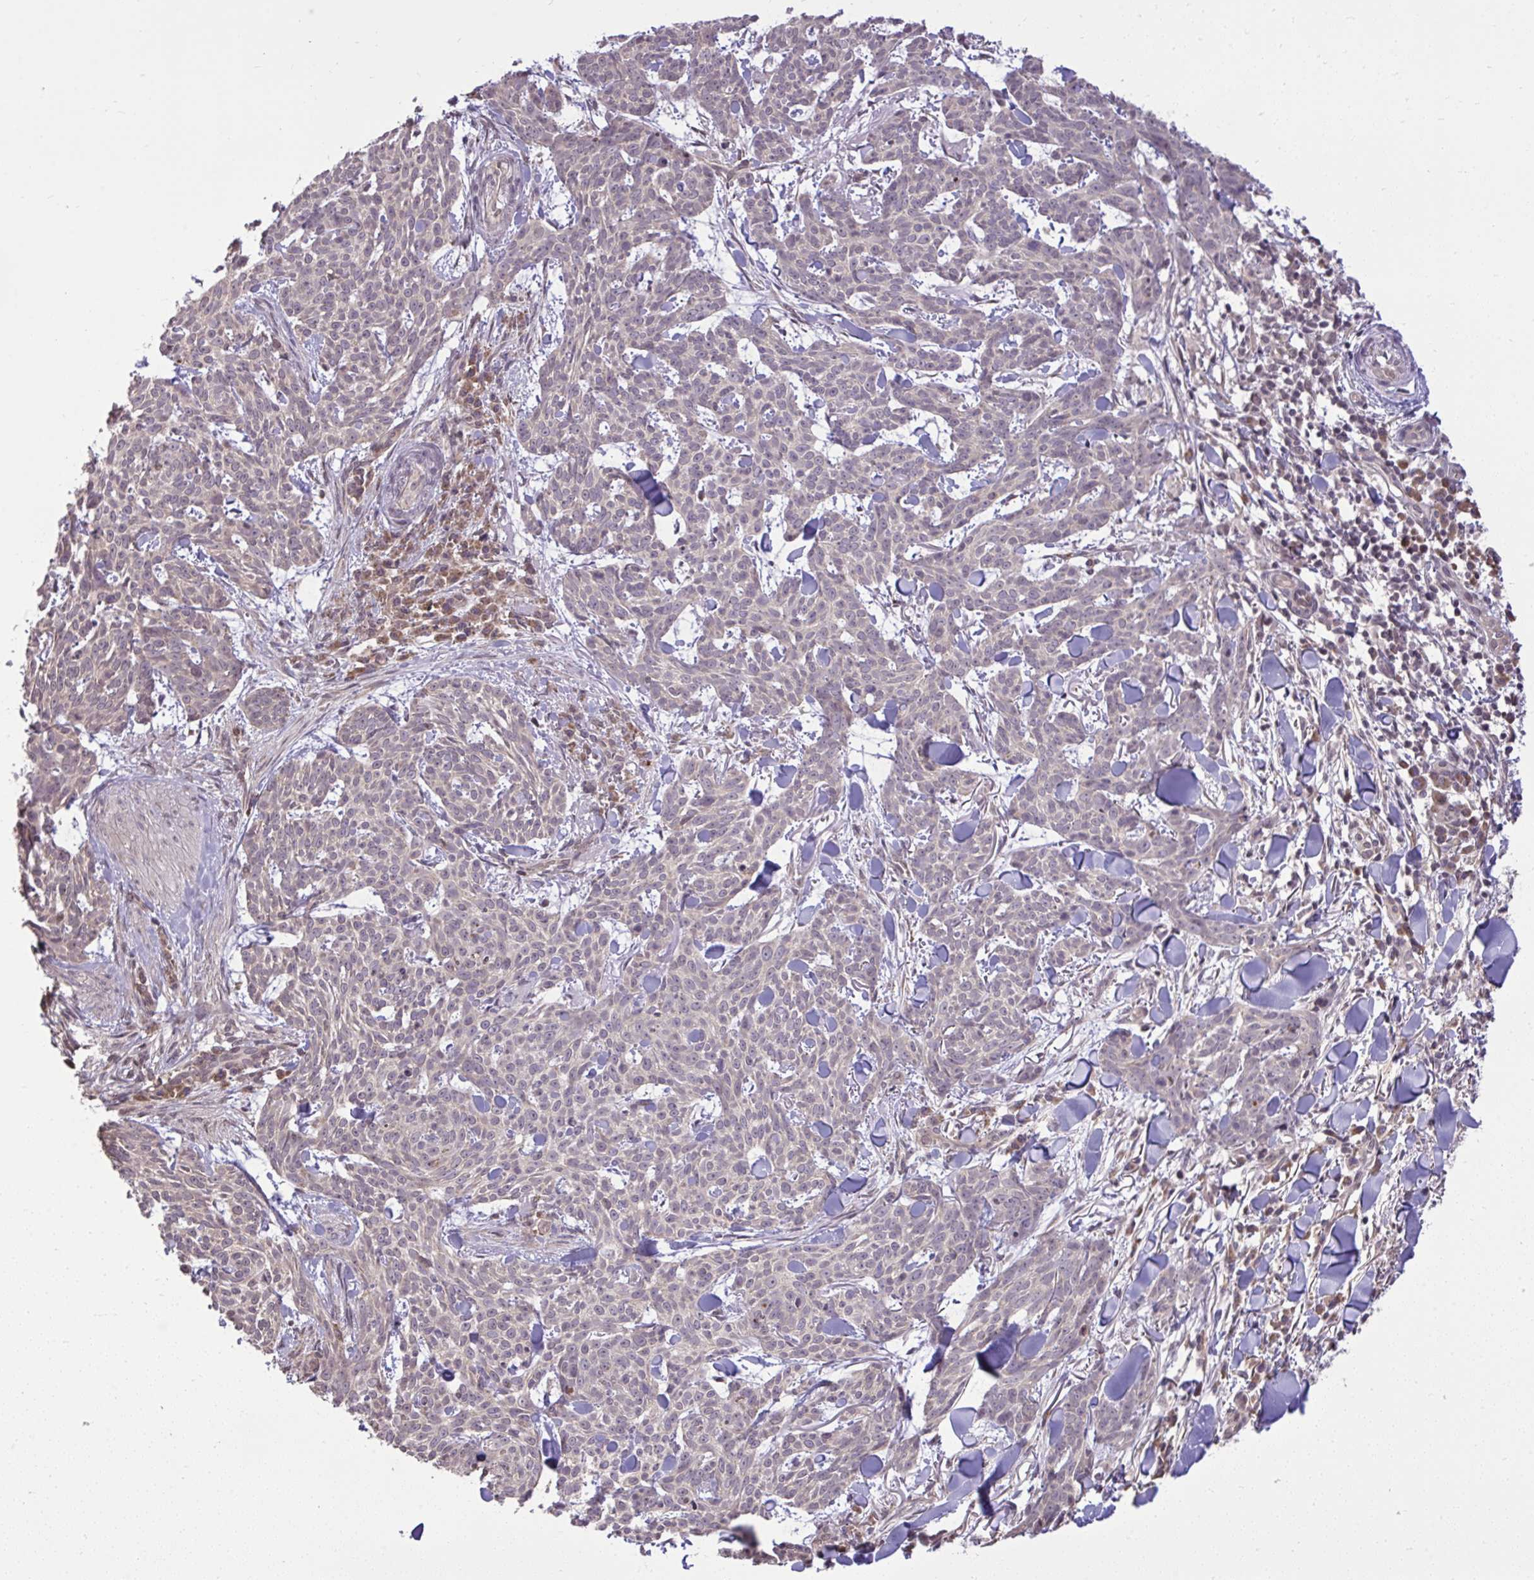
{"staining": {"intensity": "negative", "quantity": "none", "location": "none"}, "tissue": "skin cancer", "cell_type": "Tumor cells", "image_type": "cancer", "snomed": [{"axis": "morphology", "description": "Basal cell carcinoma"}, {"axis": "topography", "description": "Skin"}], "caption": "Basal cell carcinoma (skin) stained for a protein using IHC demonstrates no expression tumor cells.", "gene": "CYP20A1", "patient": {"sex": "female", "age": 93}}